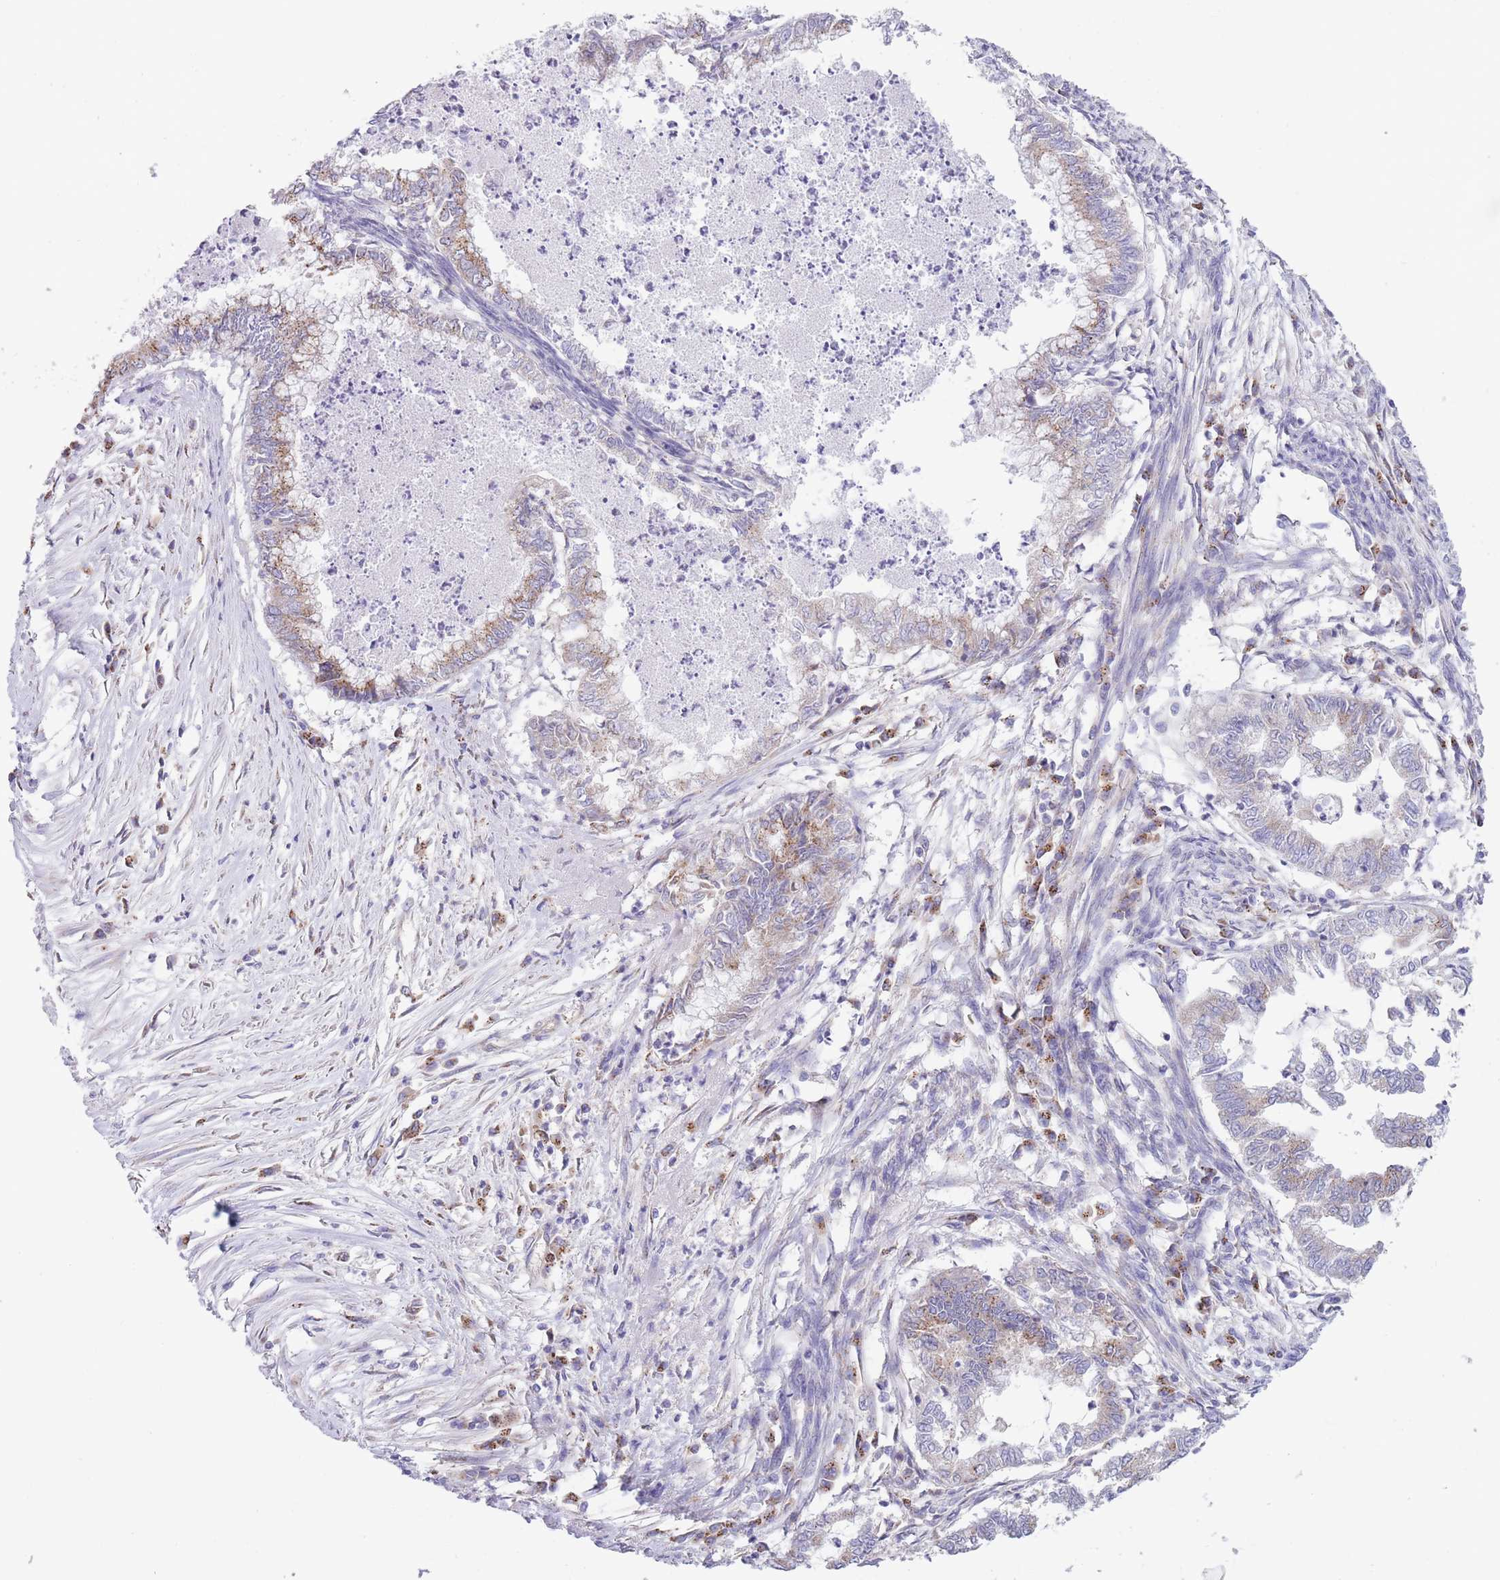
{"staining": {"intensity": "moderate", "quantity": "25%-75%", "location": "cytoplasmic/membranous"}, "tissue": "endometrial cancer", "cell_type": "Tumor cells", "image_type": "cancer", "snomed": [{"axis": "morphology", "description": "Adenocarcinoma, NOS"}, {"axis": "topography", "description": "Endometrium"}], "caption": "Tumor cells display medium levels of moderate cytoplasmic/membranous staining in about 25%-75% of cells in human endometrial adenocarcinoma.", "gene": "COPG2", "patient": {"sex": "female", "age": 79}}